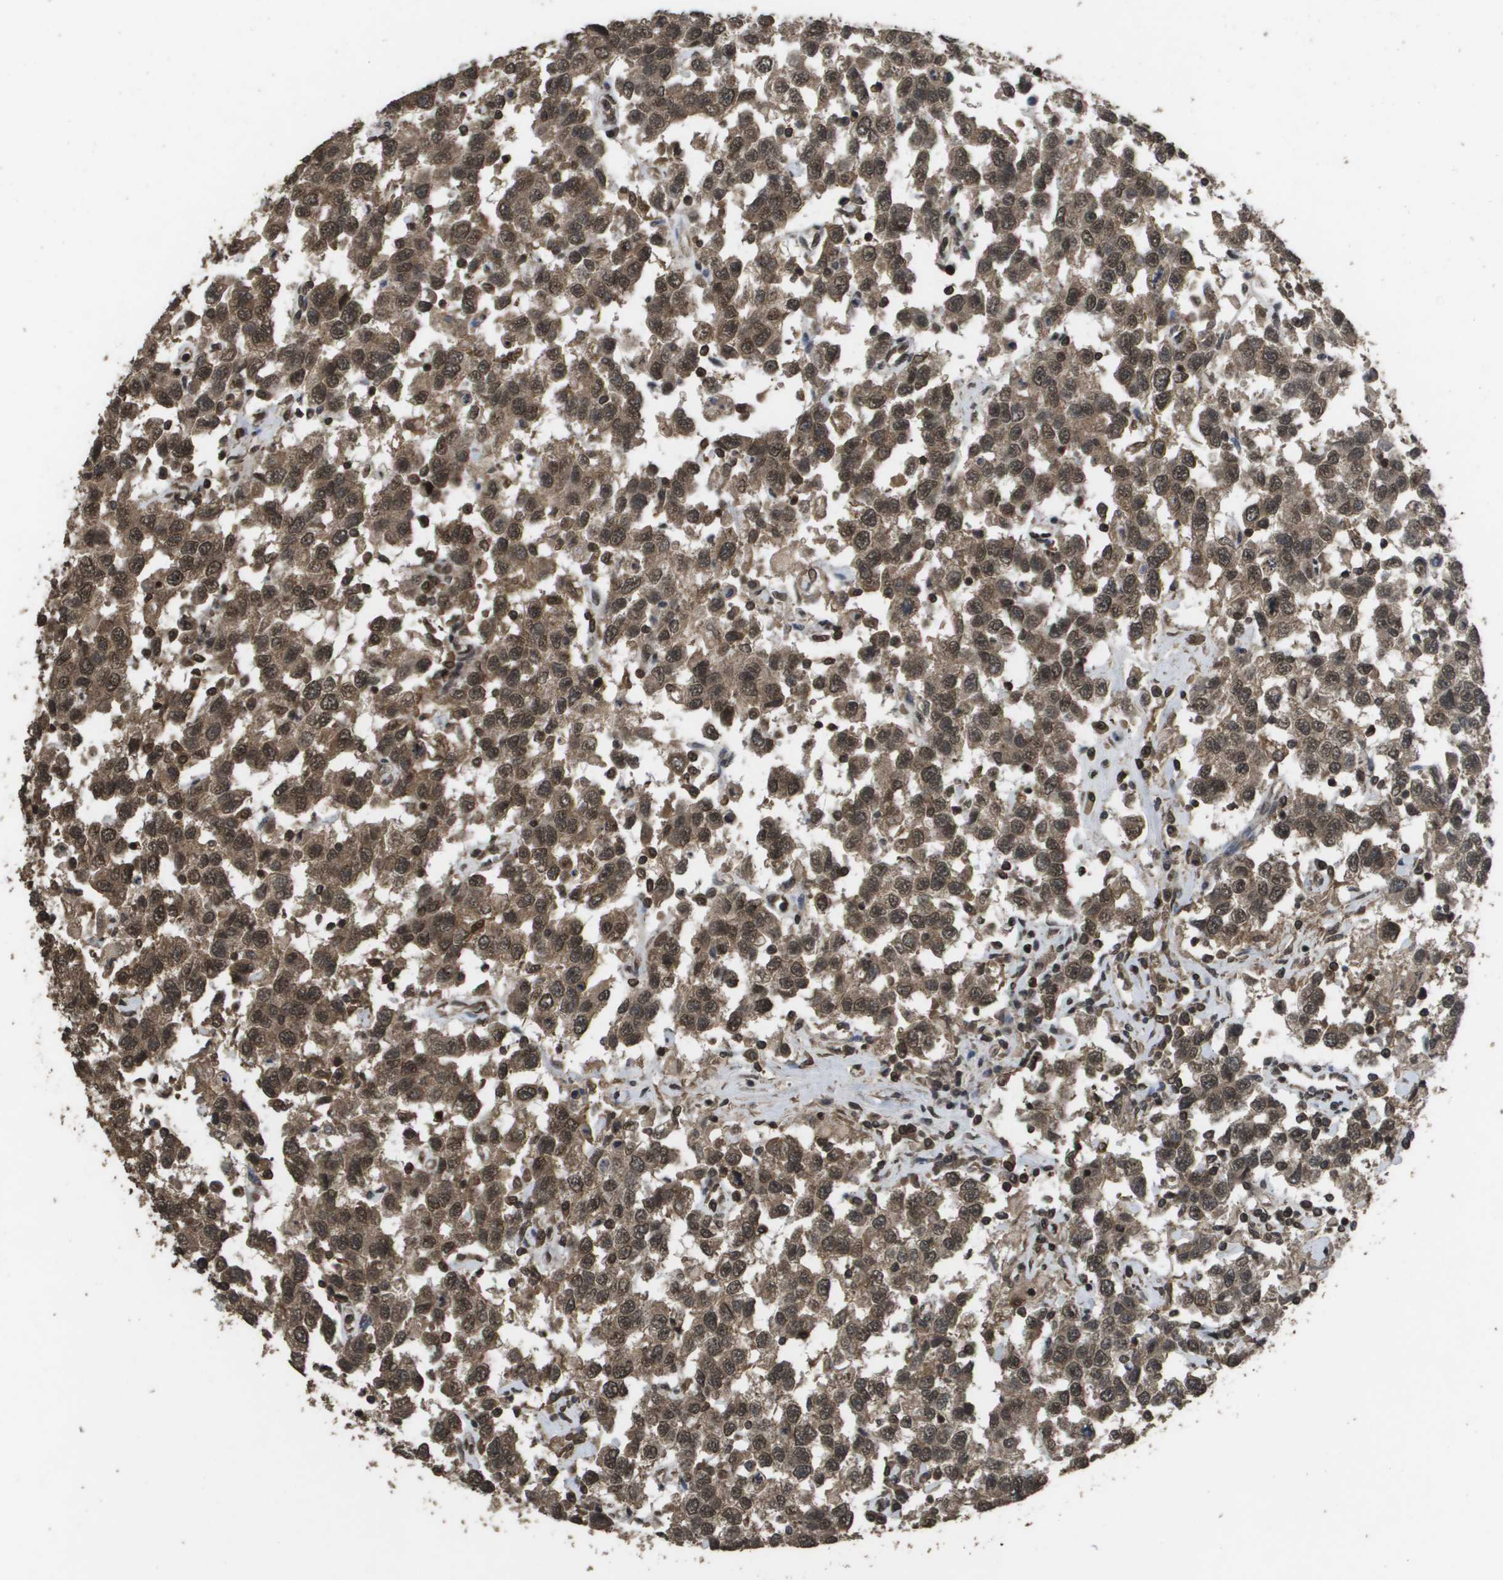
{"staining": {"intensity": "moderate", "quantity": ">75%", "location": "cytoplasmic/membranous,nuclear"}, "tissue": "testis cancer", "cell_type": "Tumor cells", "image_type": "cancer", "snomed": [{"axis": "morphology", "description": "Seminoma, NOS"}, {"axis": "topography", "description": "Testis"}], "caption": "The image shows immunohistochemical staining of seminoma (testis). There is moderate cytoplasmic/membranous and nuclear positivity is present in approximately >75% of tumor cells. The protein is stained brown, and the nuclei are stained in blue (DAB IHC with brightfield microscopy, high magnification).", "gene": "AXIN2", "patient": {"sex": "male", "age": 41}}